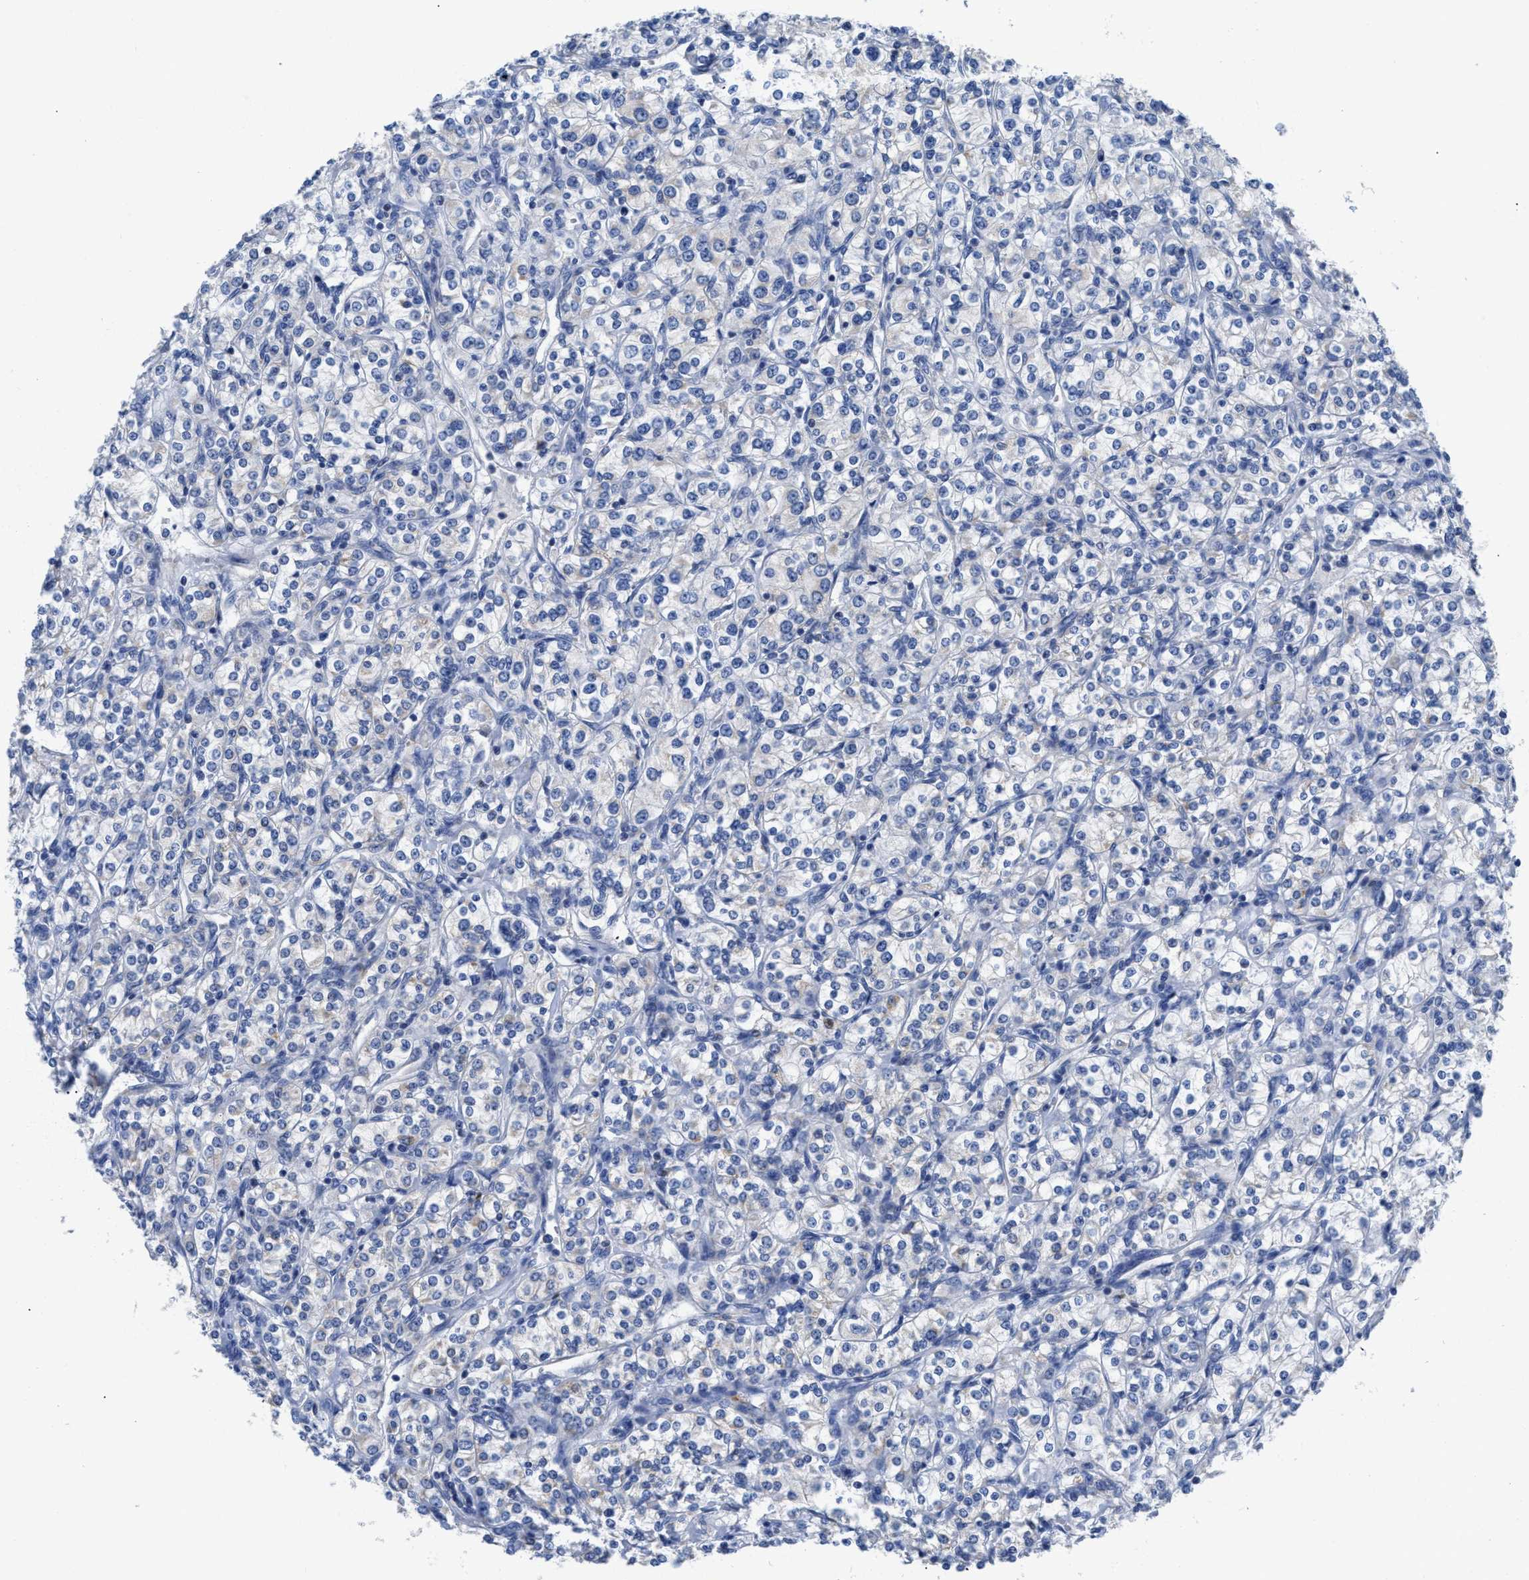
{"staining": {"intensity": "negative", "quantity": "none", "location": "none"}, "tissue": "renal cancer", "cell_type": "Tumor cells", "image_type": "cancer", "snomed": [{"axis": "morphology", "description": "Adenocarcinoma, NOS"}, {"axis": "topography", "description": "Kidney"}], "caption": "High magnification brightfield microscopy of renal cancer stained with DAB (3,3'-diaminobenzidine) (brown) and counterstained with hematoxylin (blue): tumor cells show no significant positivity.", "gene": "ETFA", "patient": {"sex": "male", "age": 77}}